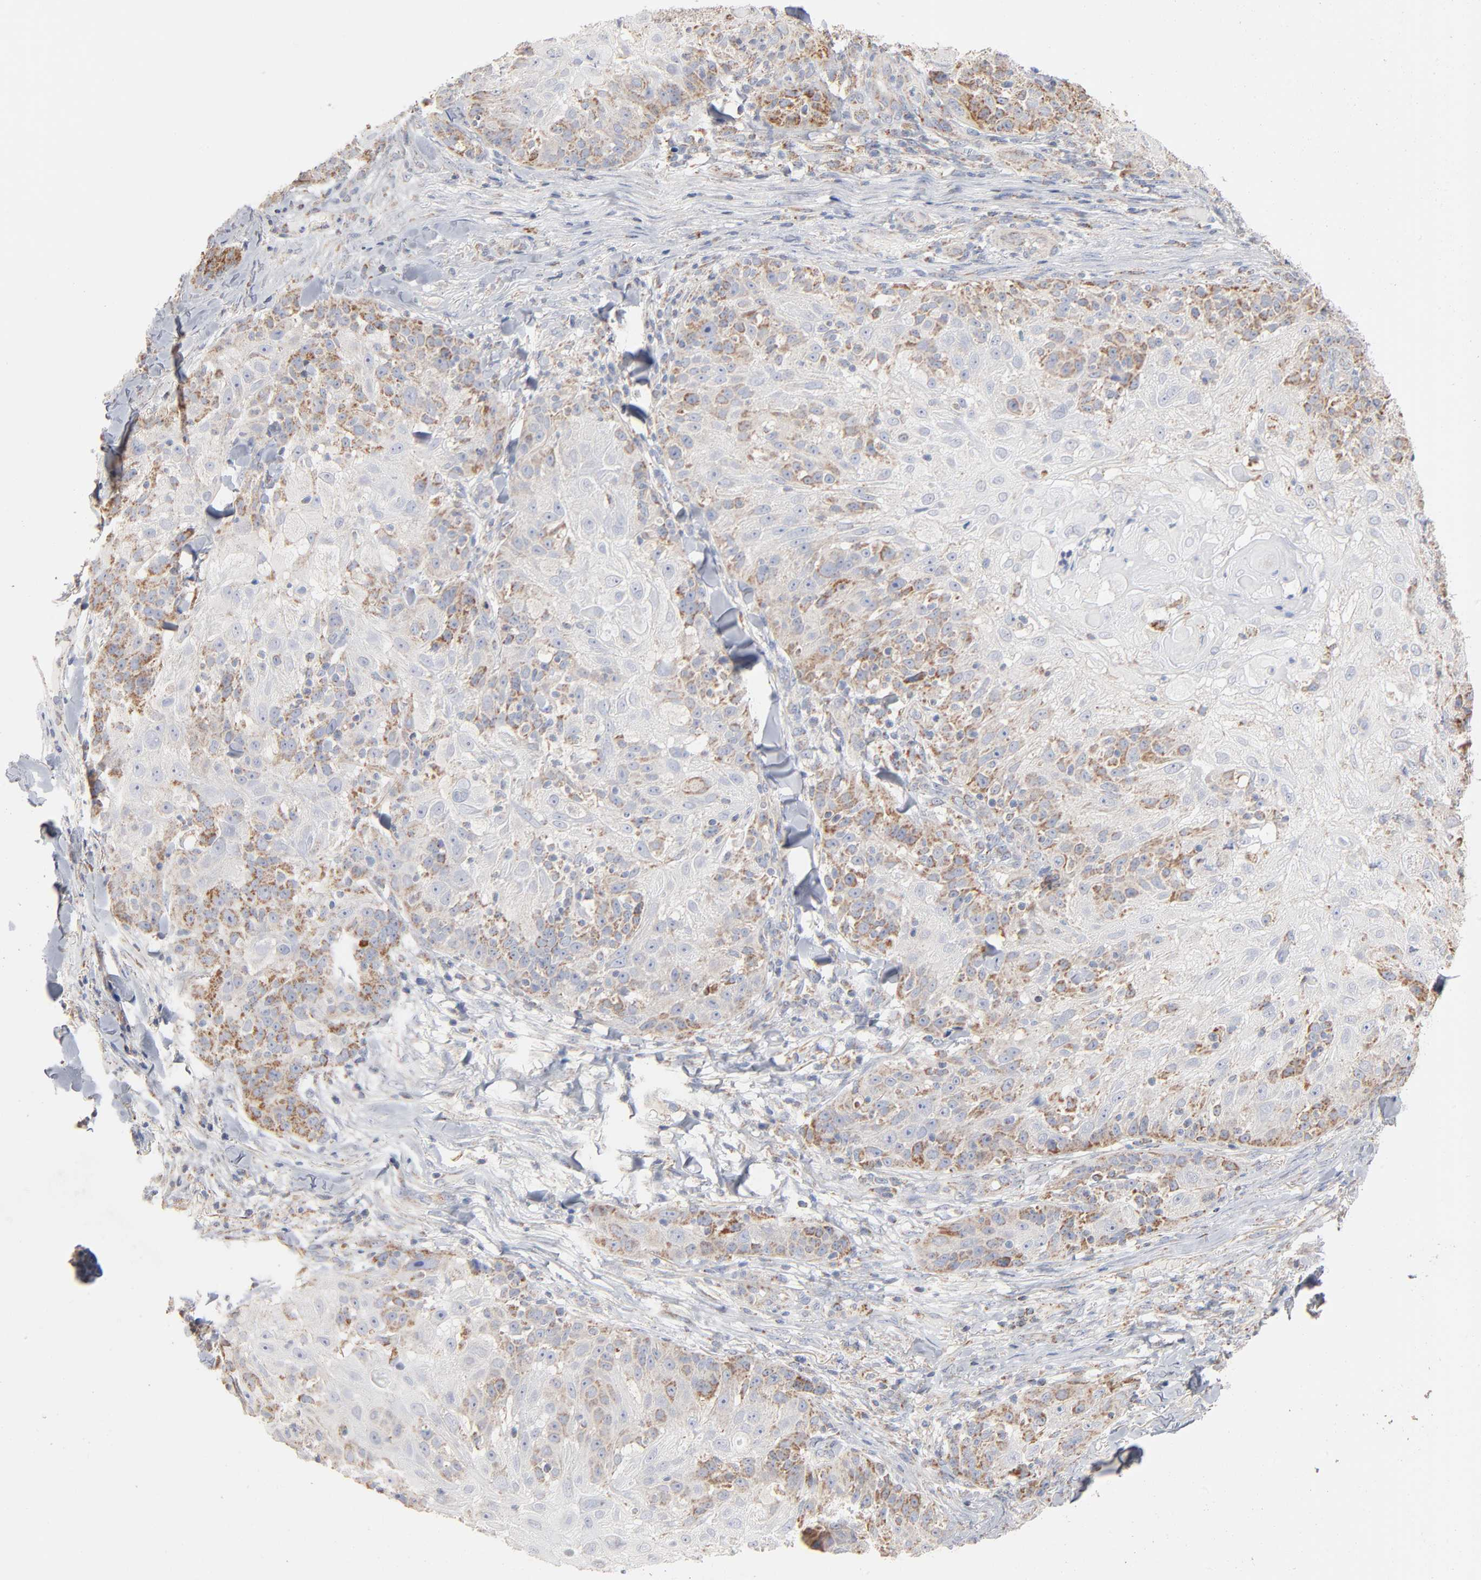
{"staining": {"intensity": "moderate", "quantity": "25%-75%", "location": "cytoplasmic/membranous"}, "tissue": "skin cancer", "cell_type": "Tumor cells", "image_type": "cancer", "snomed": [{"axis": "morphology", "description": "Normal tissue, NOS"}, {"axis": "morphology", "description": "Squamous cell carcinoma, NOS"}, {"axis": "topography", "description": "Skin"}], "caption": "There is medium levels of moderate cytoplasmic/membranous positivity in tumor cells of skin cancer (squamous cell carcinoma), as demonstrated by immunohistochemical staining (brown color).", "gene": "UQCRC1", "patient": {"sex": "female", "age": 83}}